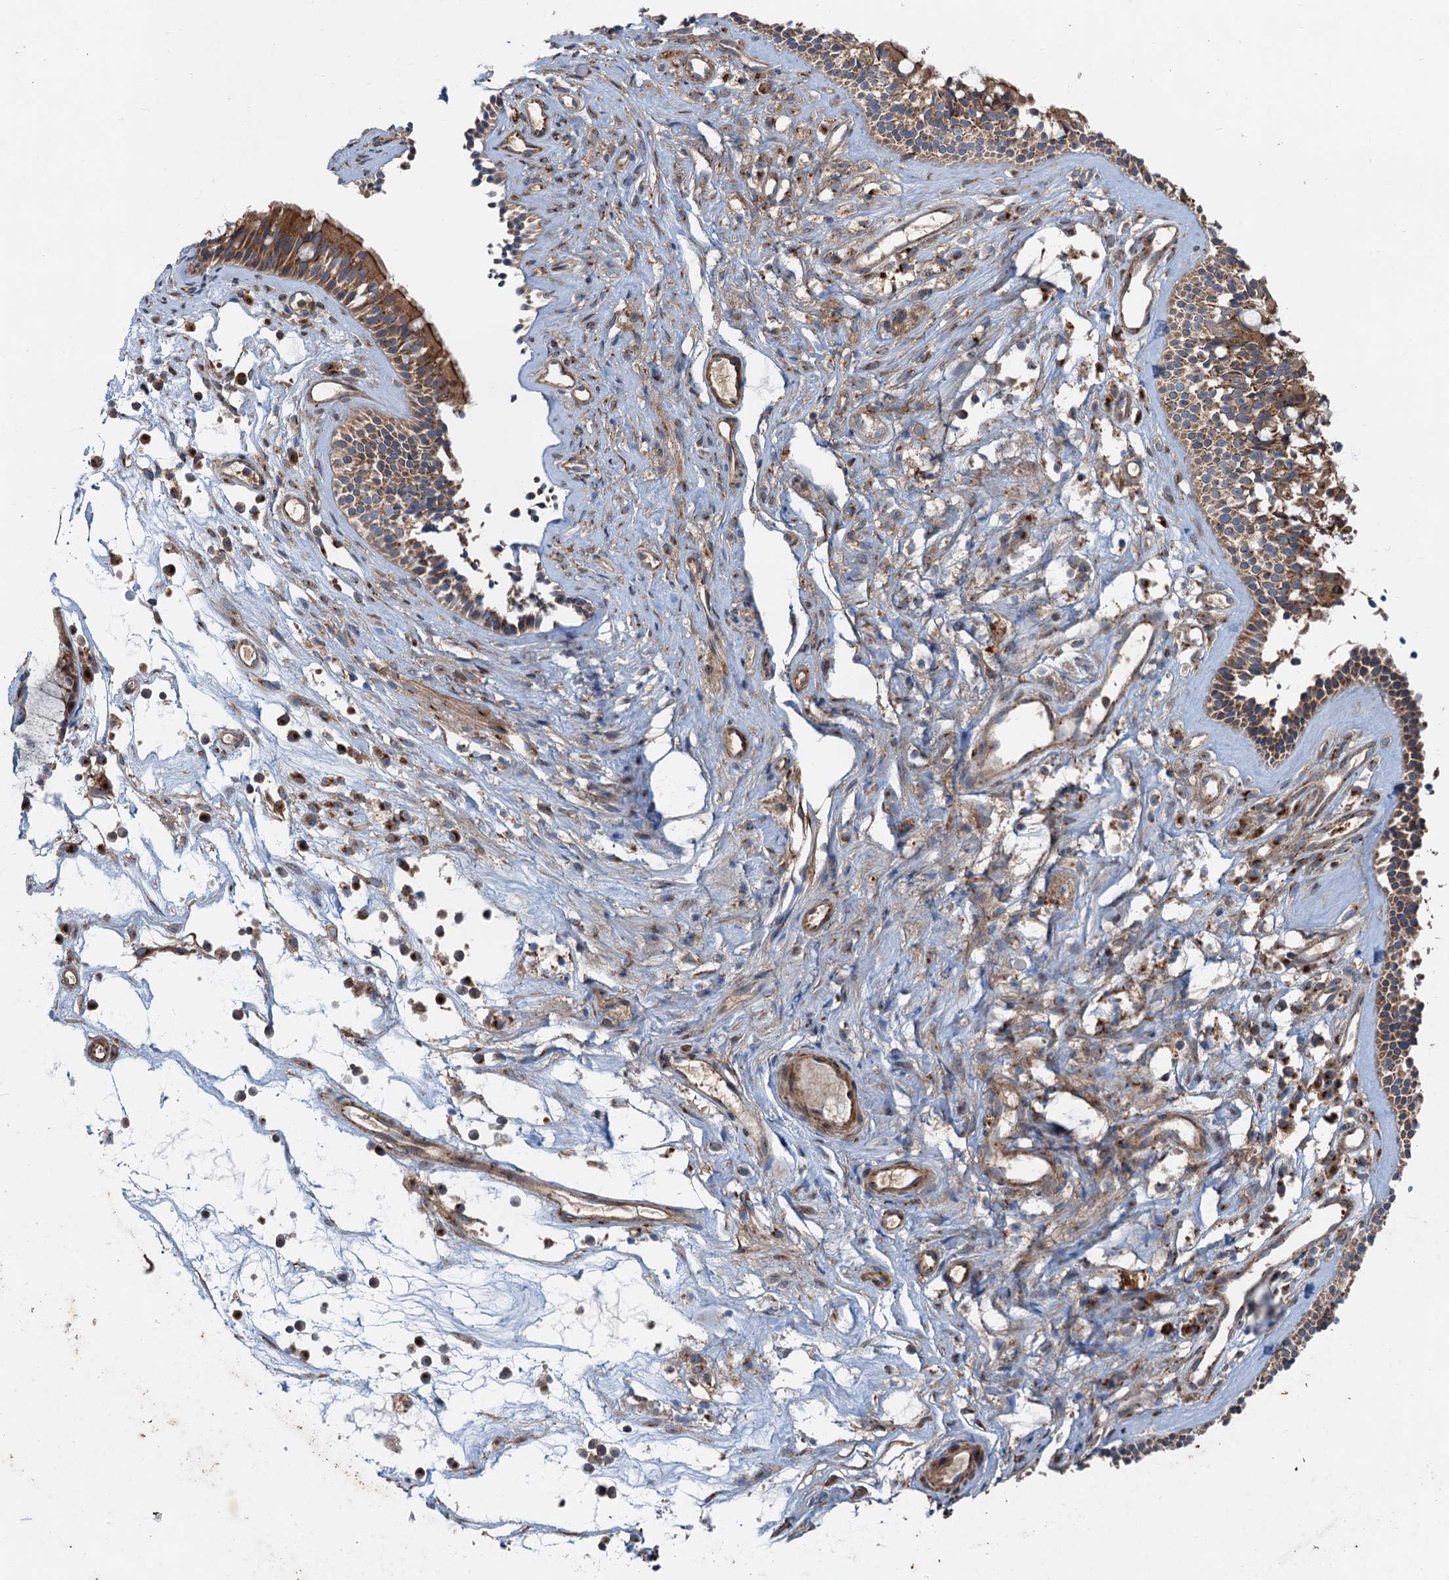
{"staining": {"intensity": "moderate", "quantity": ">75%", "location": "cytoplasmic/membranous"}, "tissue": "nasopharynx", "cell_type": "Respiratory epithelial cells", "image_type": "normal", "snomed": [{"axis": "morphology", "description": "Normal tissue, NOS"}, {"axis": "morphology", "description": "Inflammation, NOS"}, {"axis": "morphology", "description": "Malignant melanoma, Metastatic site"}, {"axis": "topography", "description": "Nasopharynx"}], "caption": "Respiratory epithelial cells reveal medium levels of moderate cytoplasmic/membranous expression in approximately >75% of cells in unremarkable human nasopharynx. The staining was performed using DAB, with brown indicating positive protein expression. Nuclei are stained blue with hematoxylin.", "gene": "ANKRD26", "patient": {"sex": "male", "age": 70}}